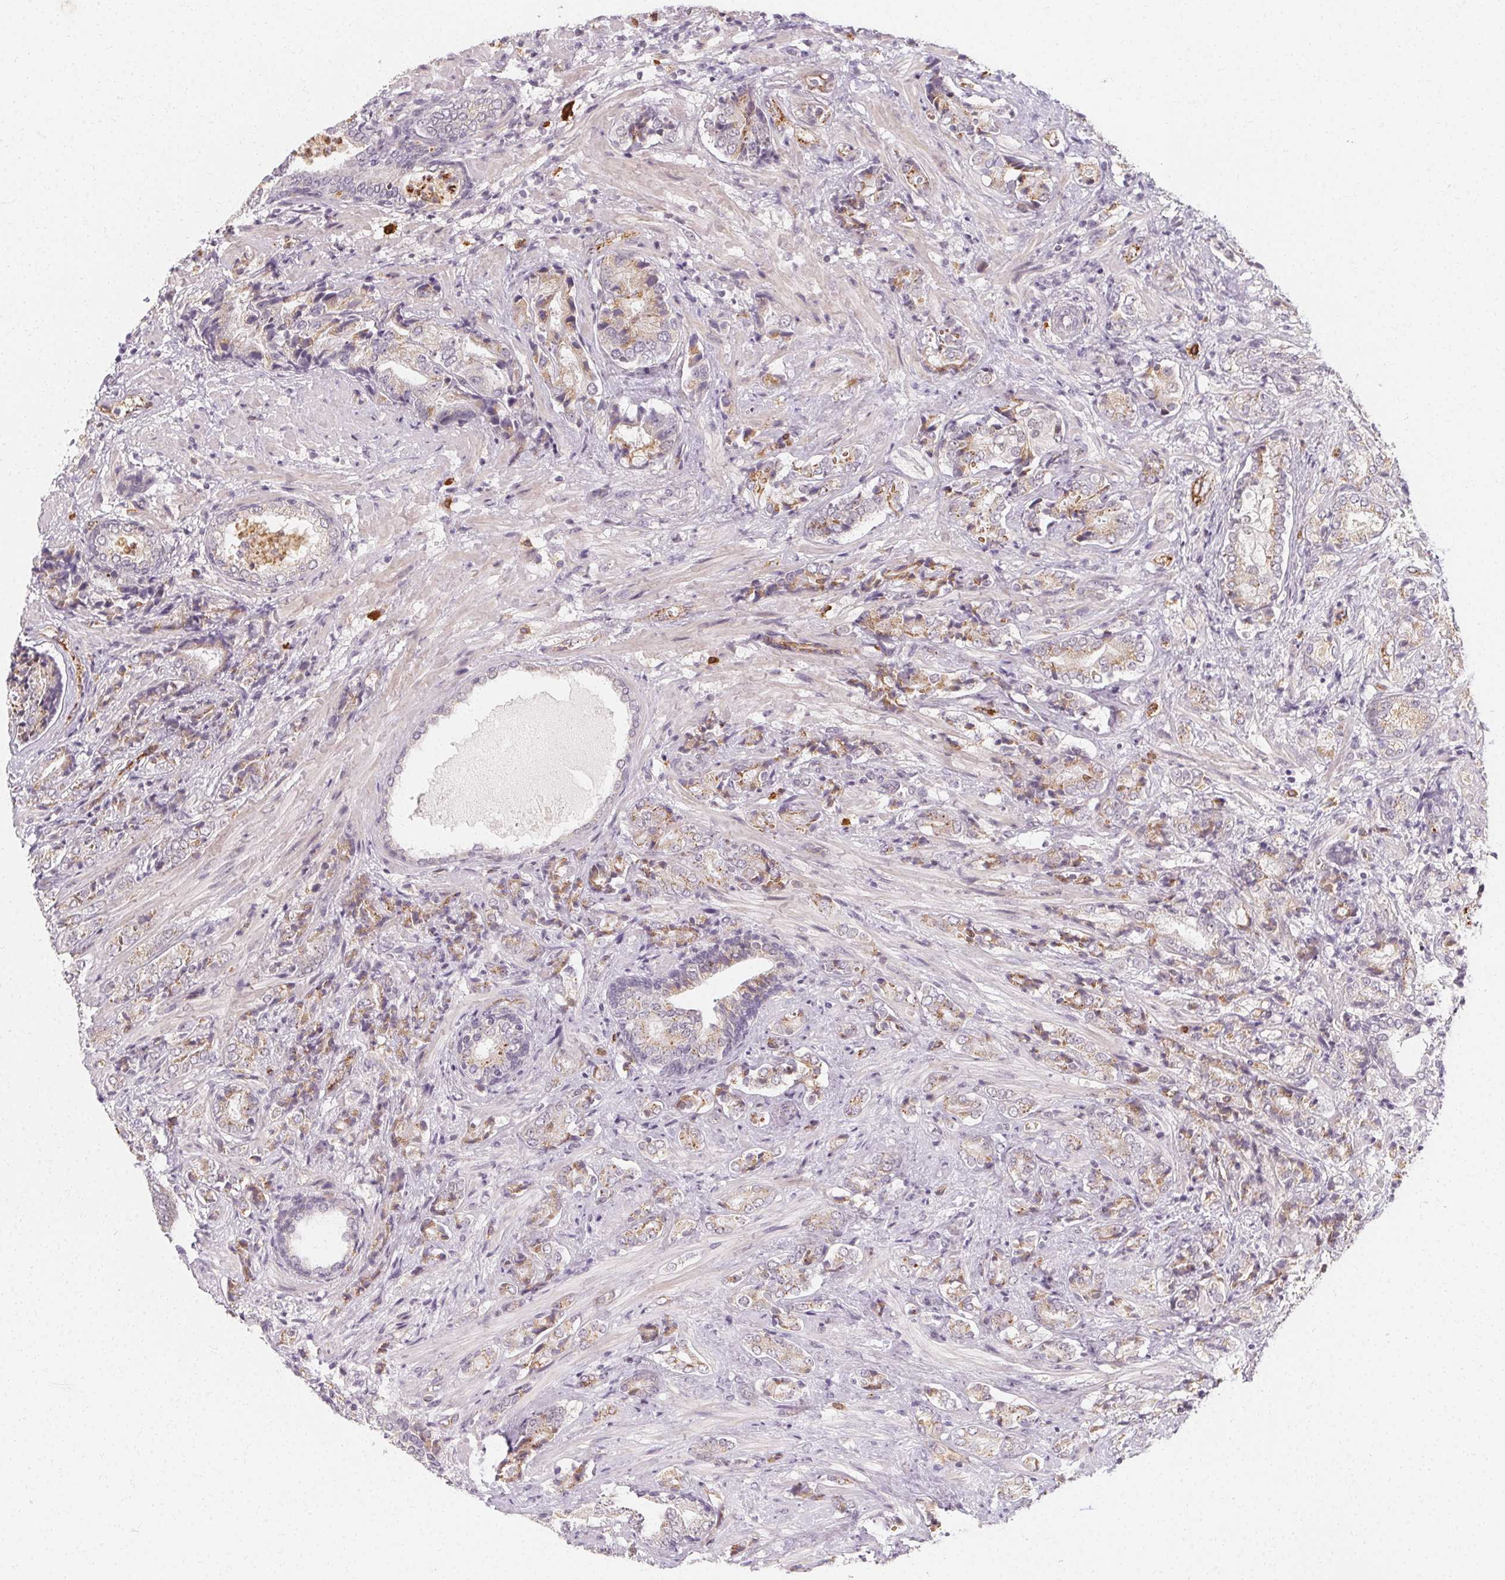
{"staining": {"intensity": "weak", "quantity": "25%-75%", "location": "cytoplasmic/membranous"}, "tissue": "prostate cancer", "cell_type": "Tumor cells", "image_type": "cancer", "snomed": [{"axis": "morphology", "description": "Adenocarcinoma, High grade"}, {"axis": "topography", "description": "Prostate"}], "caption": "DAB (3,3'-diaminobenzidine) immunohistochemical staining of prostate high-grade adenocarcinoma reveals weak cytoplasmic/membranous protein expression in about 25%-75% of tumor cells.", "gene": "CLCNKB", "patient": {"sex": "male", "age": 62}}